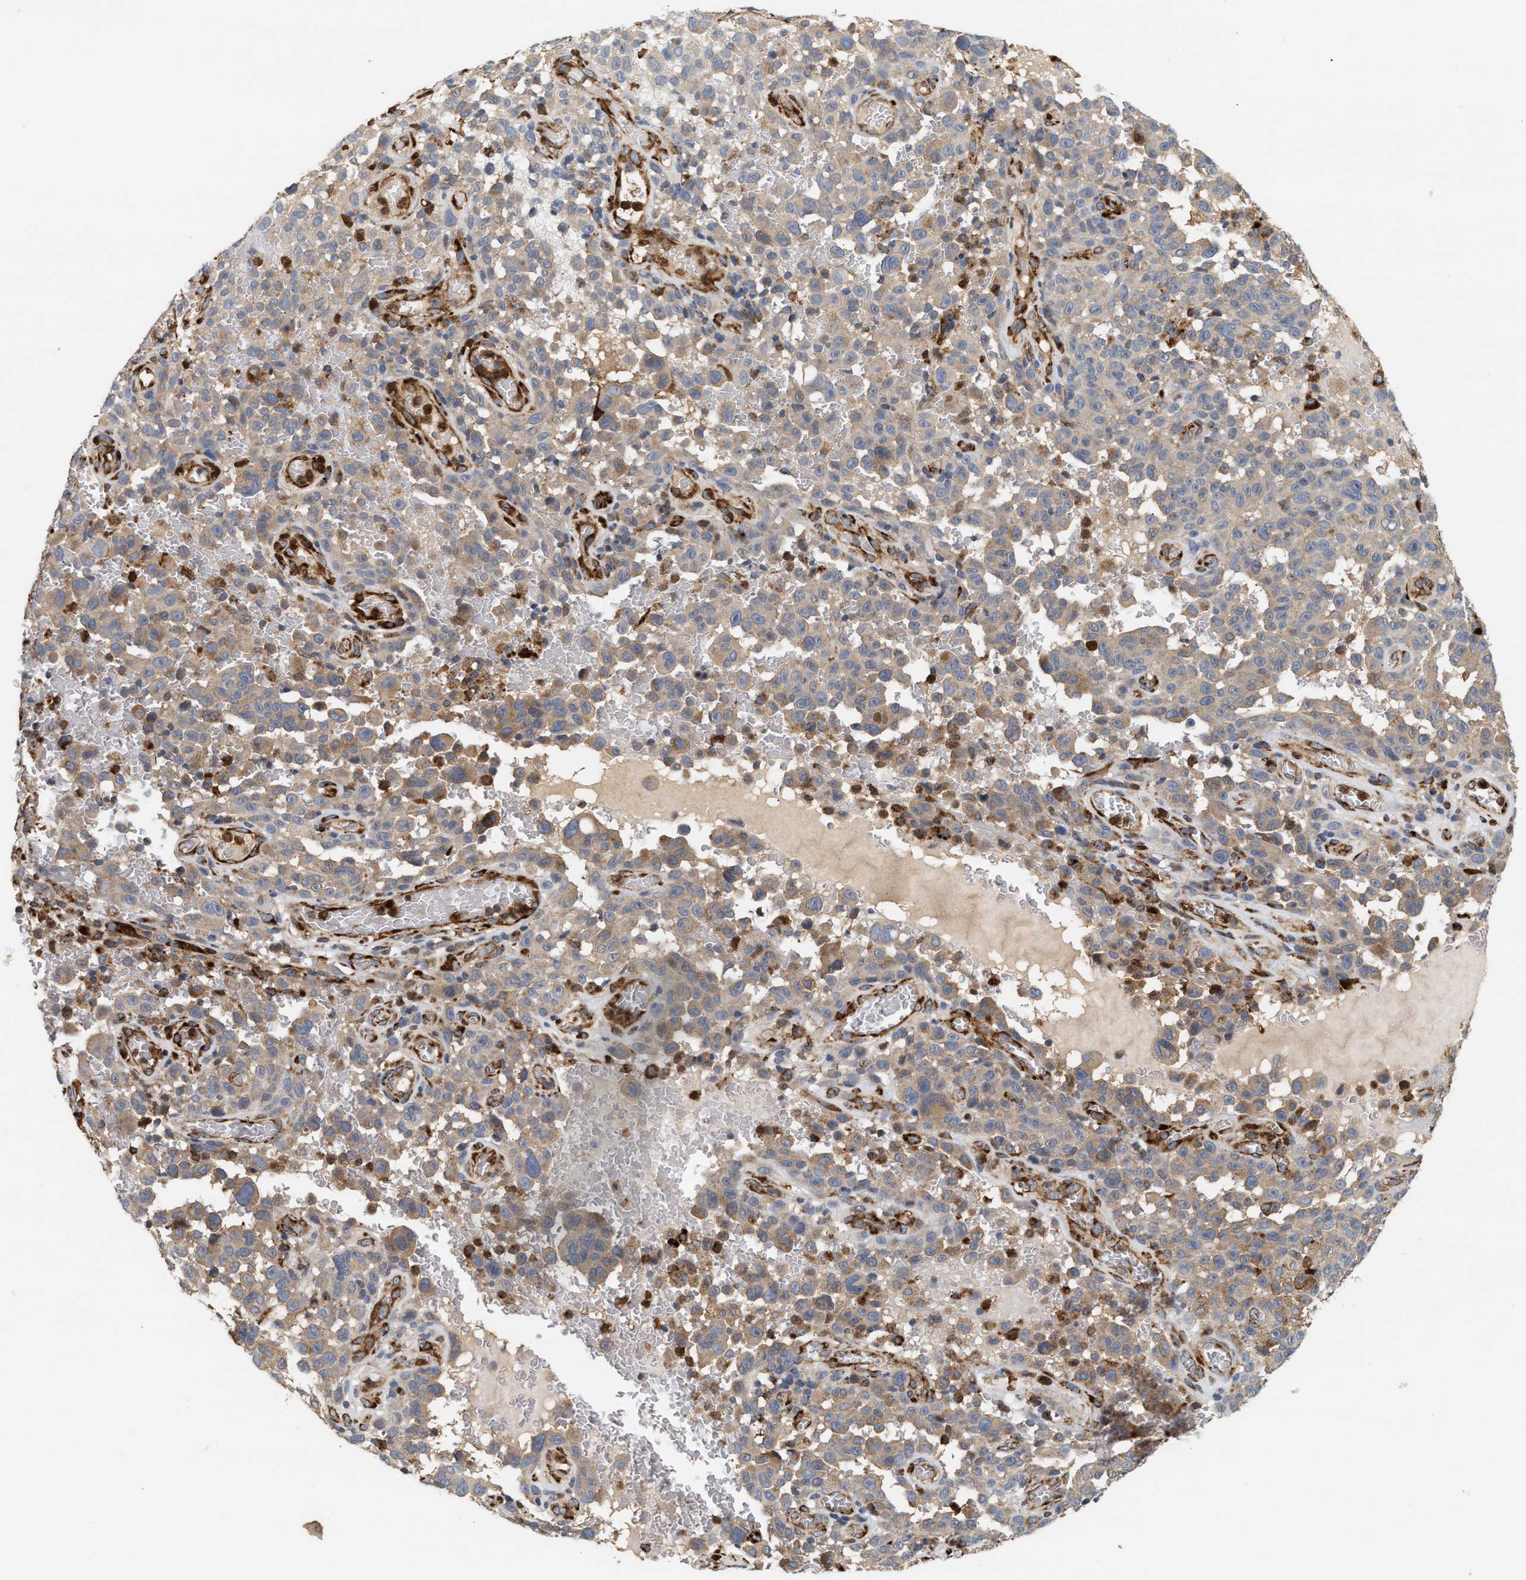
{"staining": {"intensity": "weak", "quantity": ">75%", "location": "cytoplasmic/membranous"}, "tissue": "melanoma", "cell_type": "Tumor cells", "image_type": "cancer", "snomed": [{"axis": "morphology", "description": "Malignant melanoma, NOS"}, {"axis": "topography", "description": "Skin"}], "caption": "This histopathology image displays IHC staining of human melanoma, with low weak cytoplasmic/membranous staining in approximately >75% of tumor cells.", "gene": "PLCD1", "patient": {"sex": "female", "age": 82}}